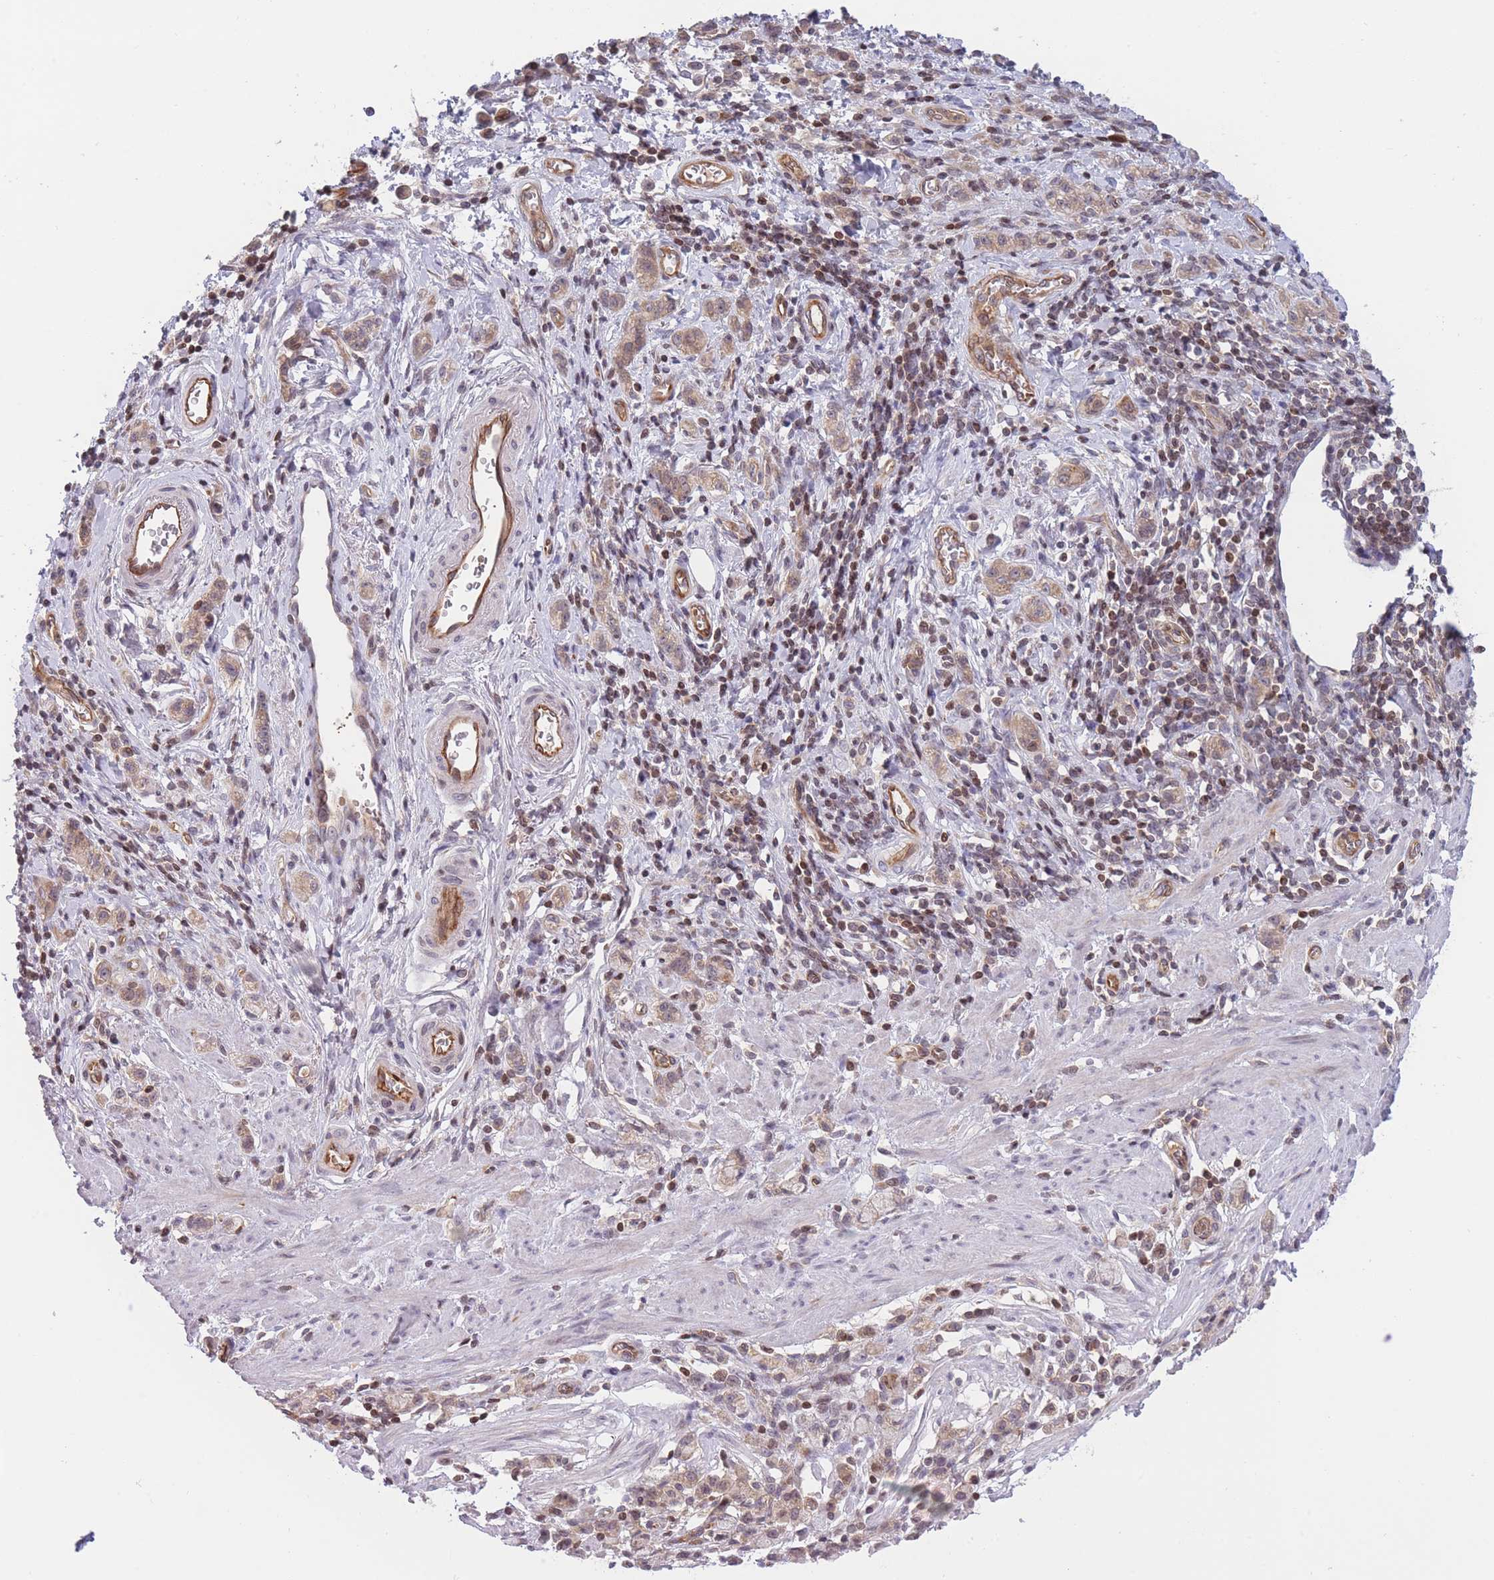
{"staining": {"intensity": "weak", "quantity": ">75%", "location": "cytoplasmic/membranous"}, "tissue": "stomach cancer", "cell_type": "Tumor cells", "image_type": "cancer", "snomed": [{"axis": "morphology", "description": "Adenocarcinoma, NOS"}, {"axis": "topography", "description": "Stomach"}], "caption": "A photomicrograph showing weak cytoplasmic/membranous positivity in about >75% of tumor cells in stomach adenocarcinoma, as visualized by brown immunohistochemical staining.", "gene": "SLC35F5", "patient": {"sex": "male", "age": 77}}